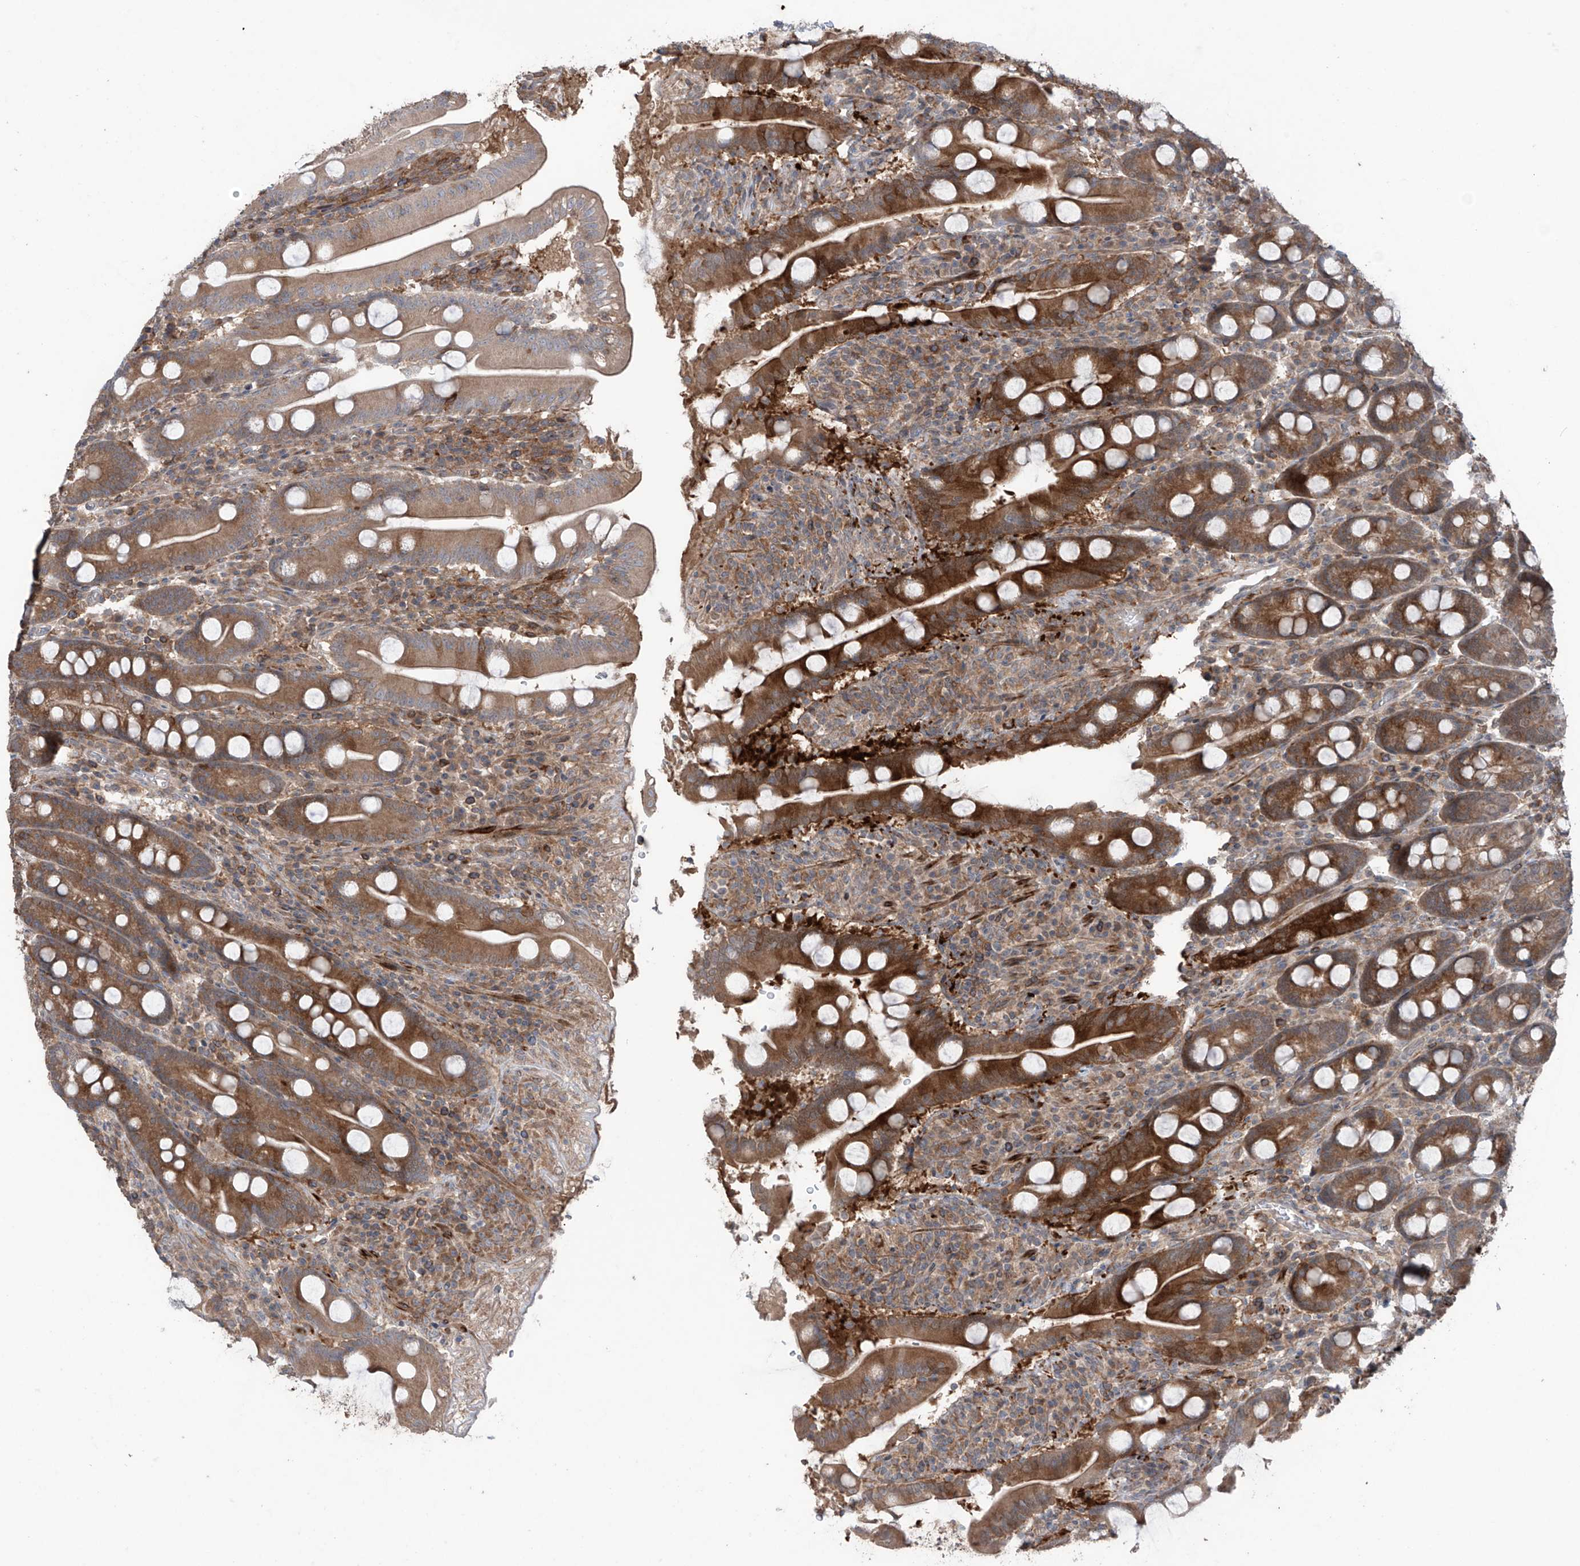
{"staining": {"intensity": "strong", "quantity": ">75%", "location": "cytoplasmic/membranous"}, "tissue": "duodenum", "cell_type": "Glandular cells", "image_type": "normal", "snomed": [{"axis": "morphology", "description": "Normal tissue, NOS"}, {"axis": "topography", "description": "Duodenum"}], "caption": "A high amount of strong cytoplasmic/membranous expression is seen in approximately >75% of glandular cells in normal duodenum.", "gene": "SAMD3", "patient": {"sex": "male", "age": 35}}